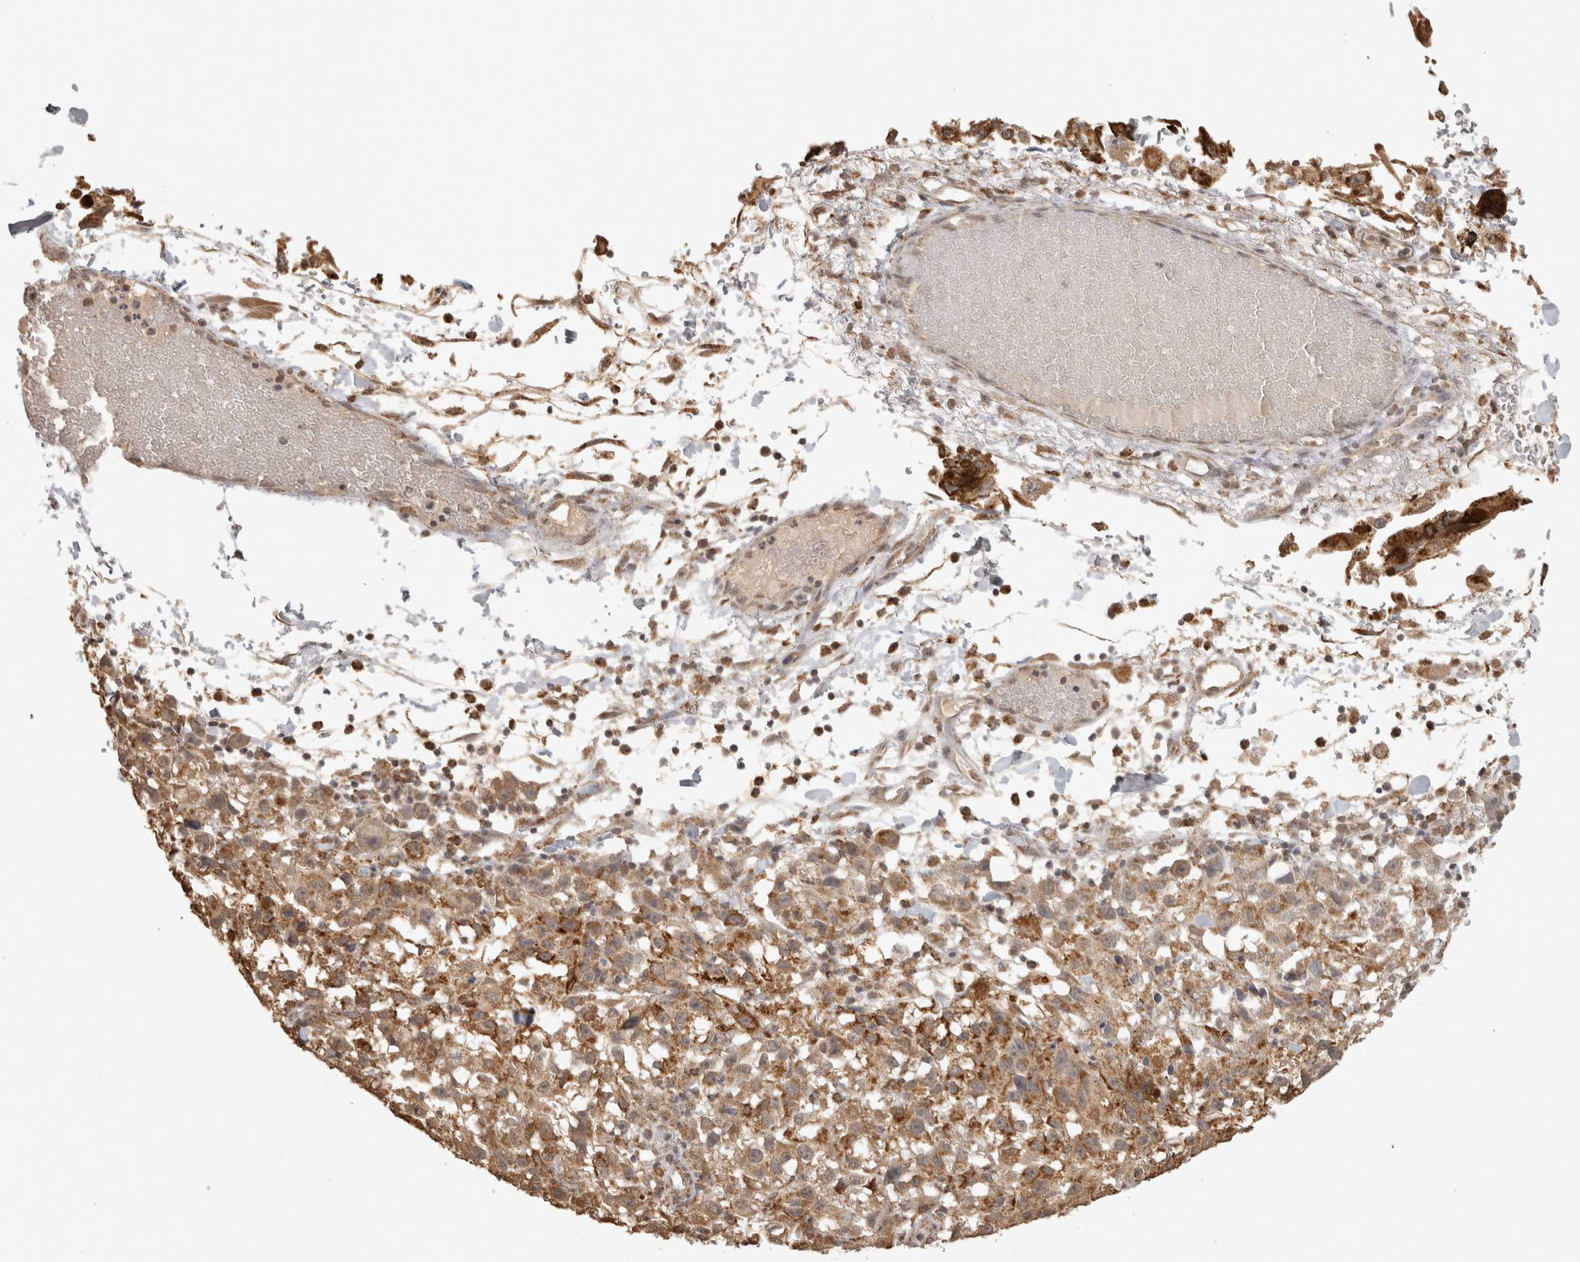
{"staining": {"intensity": "moderate", "quantity": ">75%", "location": "cytoplasmic/membranous"}, "tissue": "melanoma", "cell_type": "Tumor cells", "image_type": "cancer", "snomed": [{"axis": "morphology", "description": "Malignant melanoma, NOS"}, {"axis": "topography", "description": "Skin"}], "caption": "Tumor cells show medium levels of moderate cytoplasmic/membranous staining in about >75% of cells in human malignant melanoma.", "gene": "BNIP3L", "patient": {"sex": "female", "age": 104}}